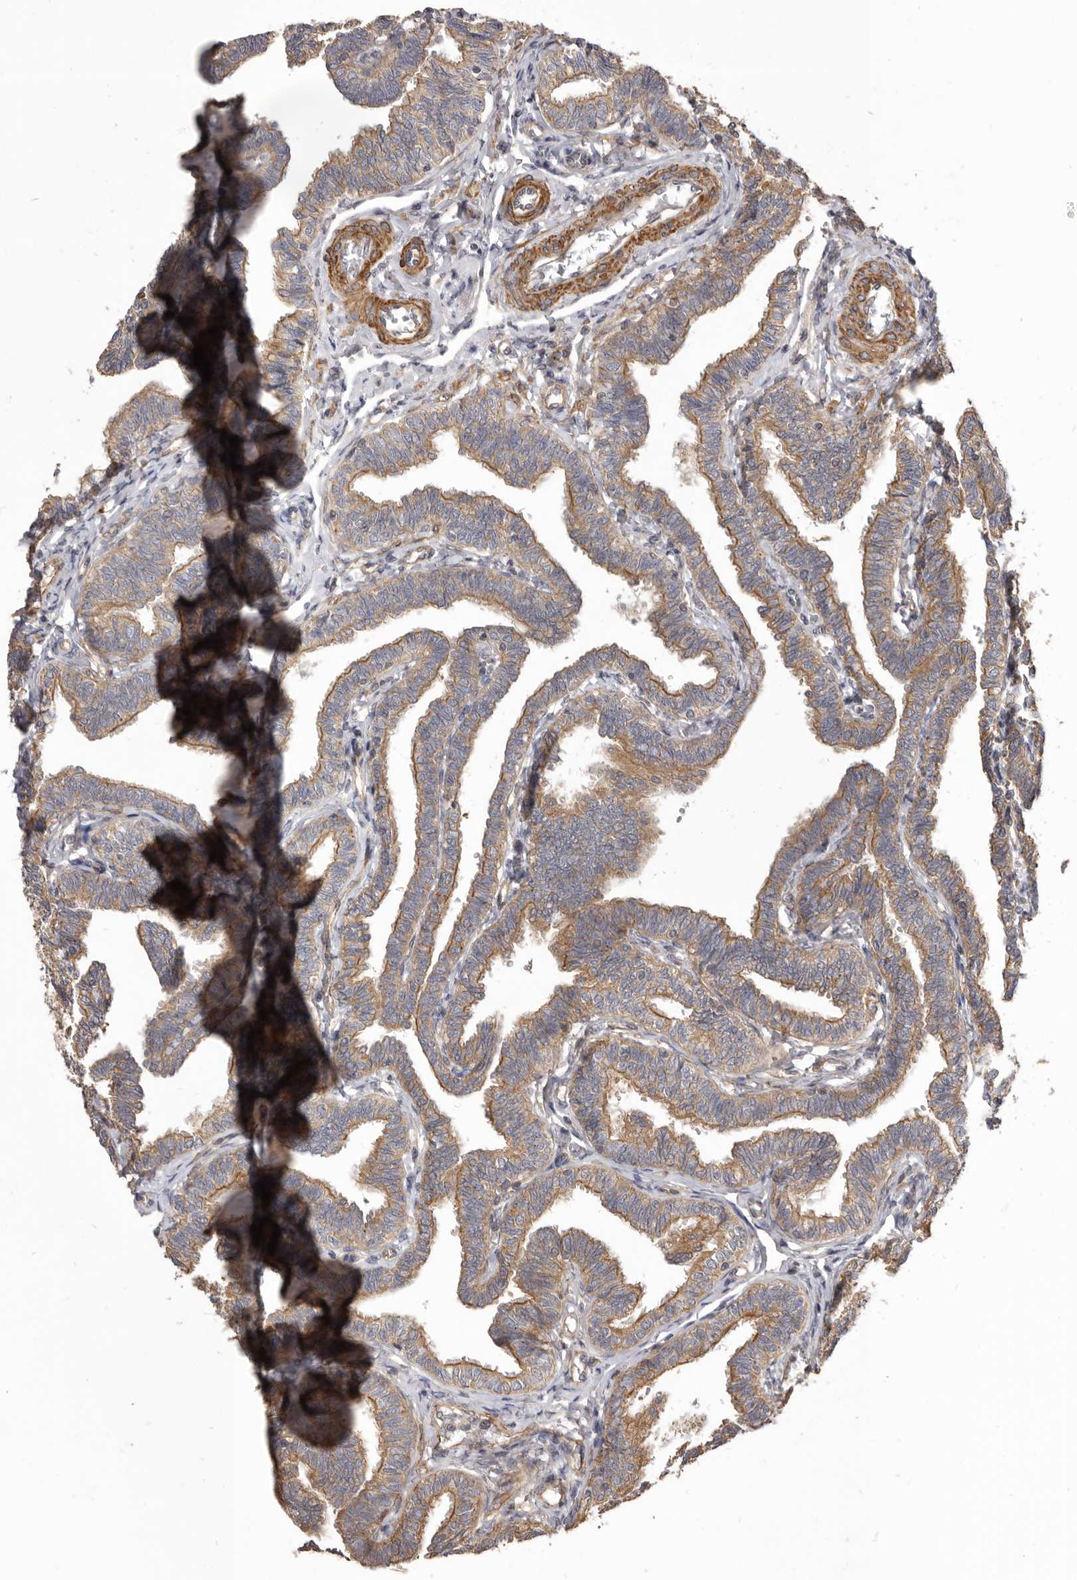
{"staining": {"intensity": "moderate", "quantity": ">75%", "location": "cytoplasmic/membranous"}, "tissue": "fallopian tube", "cell_type": "Glandular cells", "image_type": "normal", "snomed": [{"axis": "morphology", "description": "Normal tissue, NOS"}, {"axis": "topography", "description": "Fallopian tube"}, {"axis": "topography", "description": "Ovary"}], "caption": "High-power microscopy captured an immunohistochemistry (IHC) histopathology image of unremarkable fallopian tube, revealing moderate cytoplasmic/membranous positivity in approximately >75% of glandular cells.", "gene": "VPS45", "patient": {"sex": "female", "age": 23}}